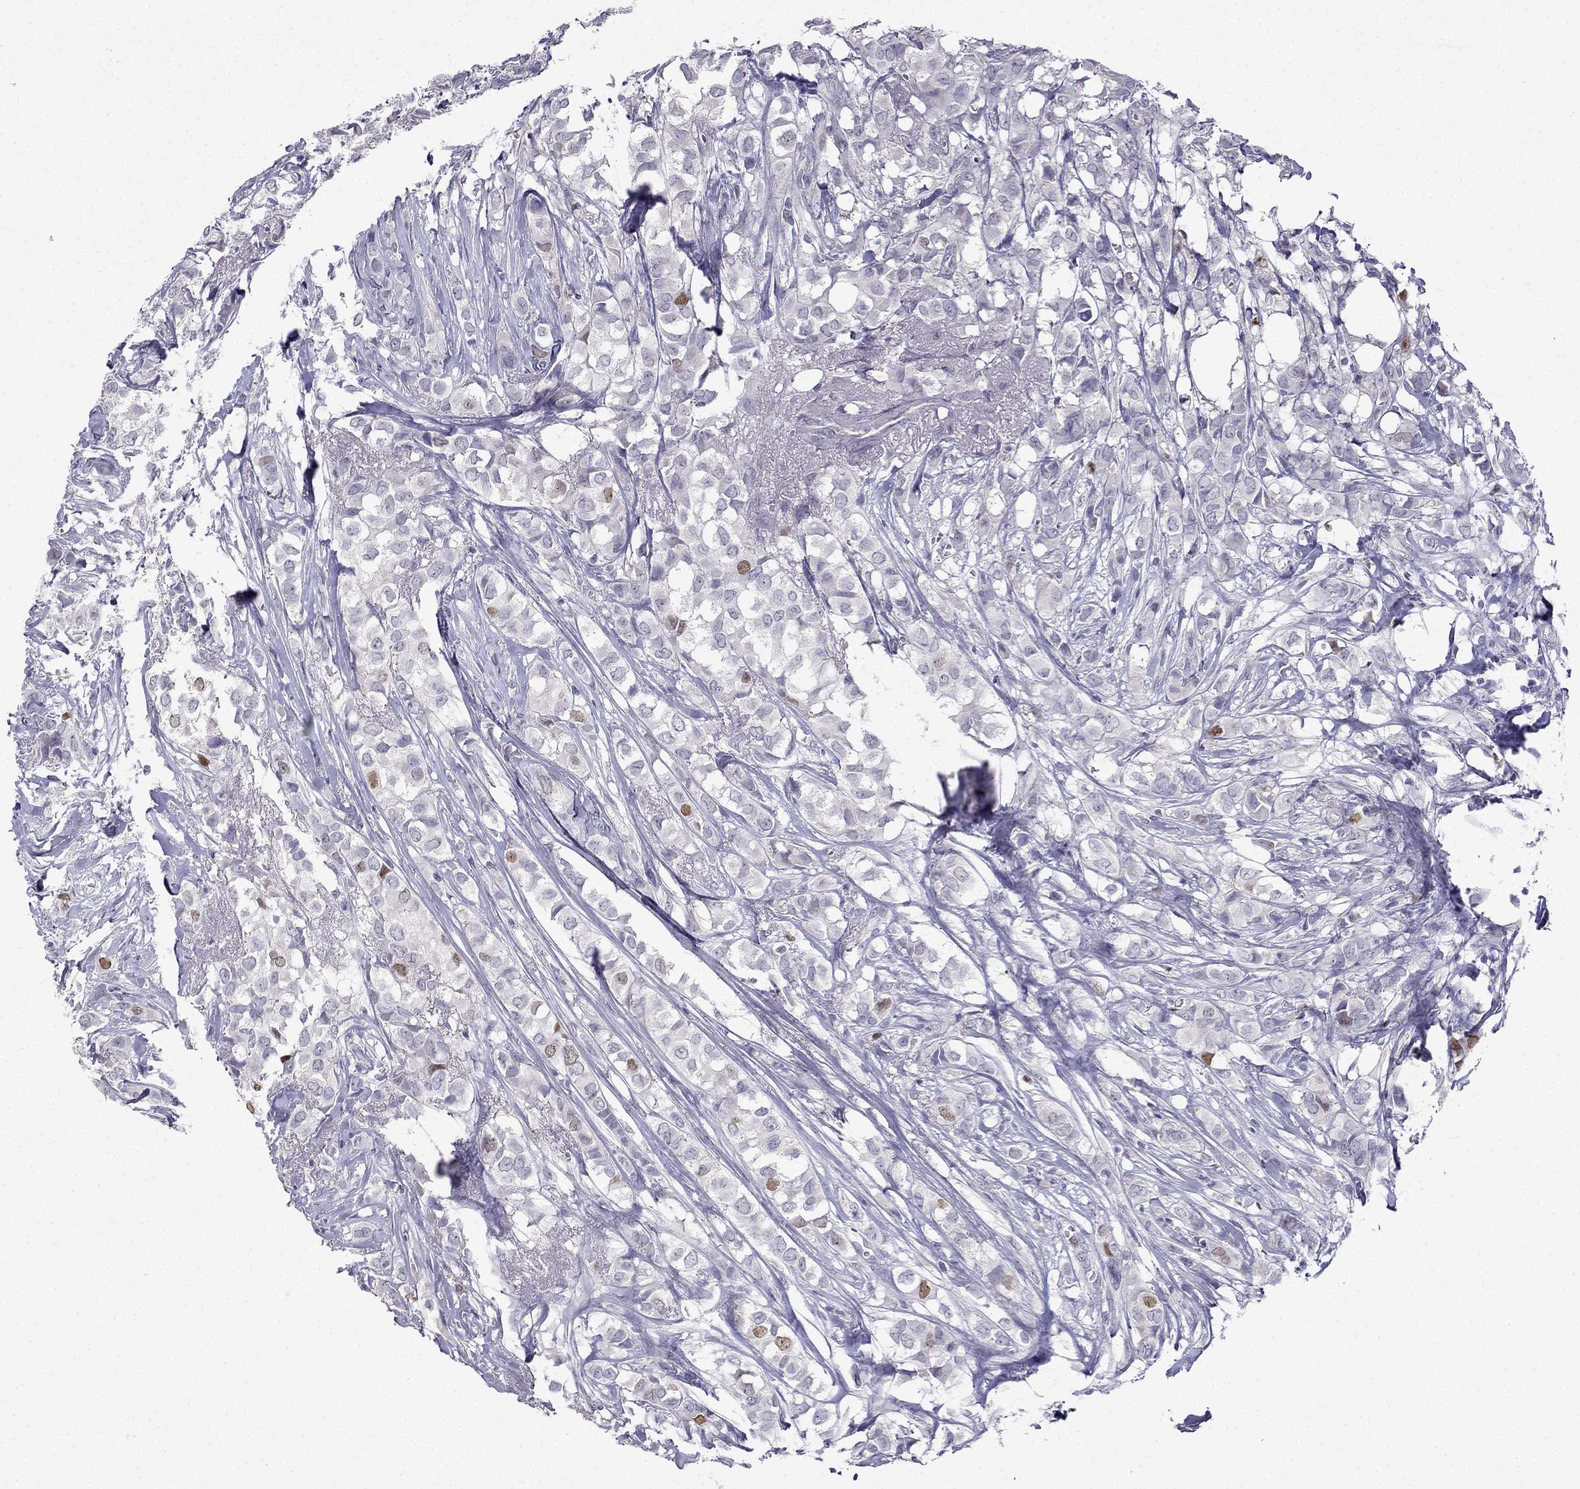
{"staining": {"intensity": "moderate", "quantity": "<25%", "location": "nuclear"}, "tissue": "breast cancer", "cell_type": "Tumor cells", "image_type": "cancer", "snomed": [{"axis": "morphology", "description": "Duct carcinoma"}, {"axis": "topography", "description": "Breast"}], "caption": "Tumor cells reveal low levels of moderate nuclear expression in about <25% of cells in breast cancer (infiltrating ductal carcinoma). The staining was performed using DAB, with brown indicating positive protein expression. Nuclei are stained blue with hematoxylin.", "gene": "UHRF1", "patient": {"sex": "female", "age": 85}}